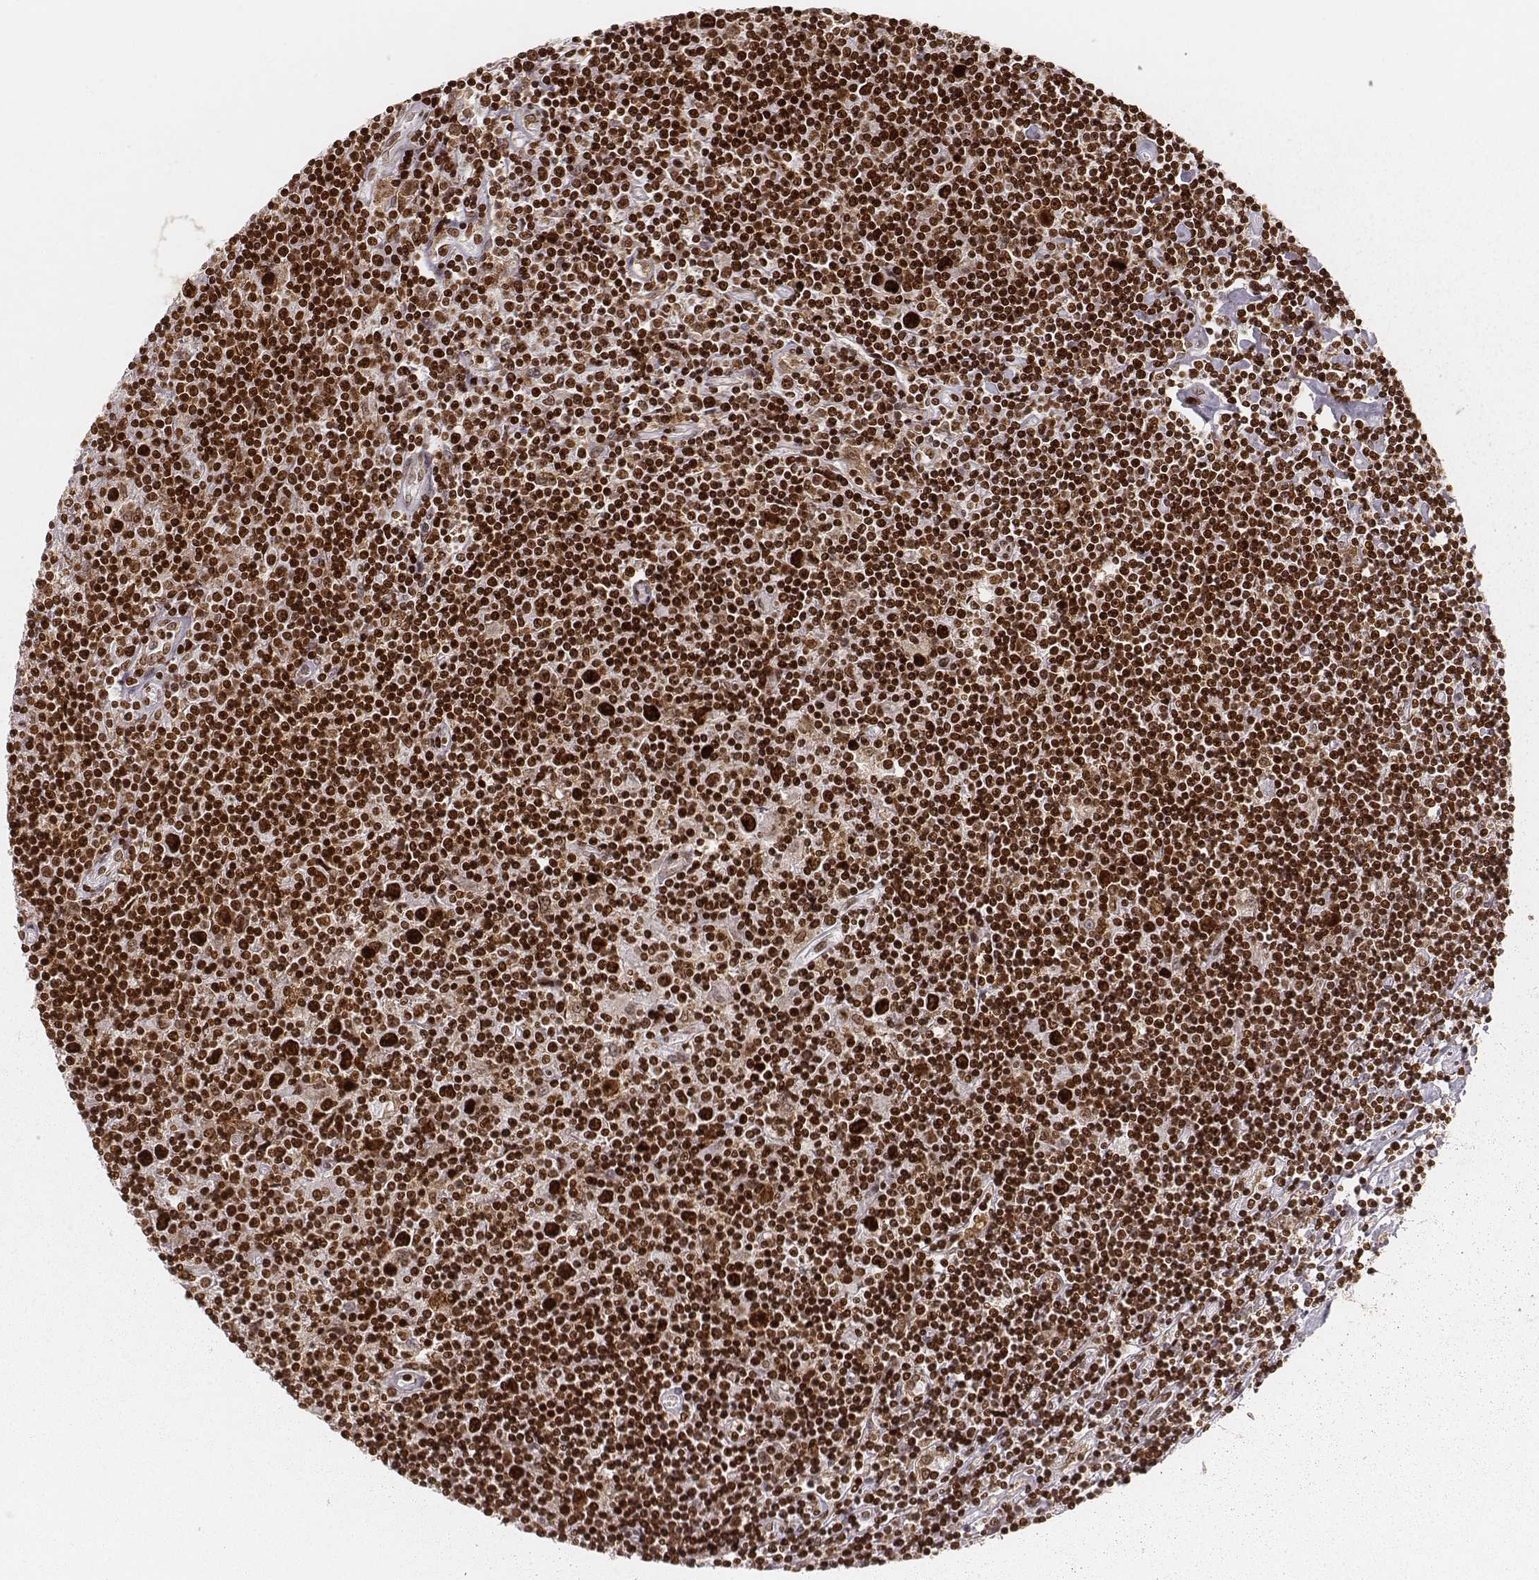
{"staining": {"intensity": "strong", "quantity": ">75%", "location": "nuclear"}, "tissue": "lymphoma", "cell_type": "Tumor cells", "image_type": "cancer", "snomed": [{"axis": "morphology", "description": "Hodgkin's disease, NOS"}, {"axis": "topography", "description": "Lymph node"}], "caption": "Protein analysis of lymphoma tissue displays strong nuclear staining in approximately >75% of tumor cells.", "gene": "PARP1", "patient": {"sex": "male", "age": 40}}